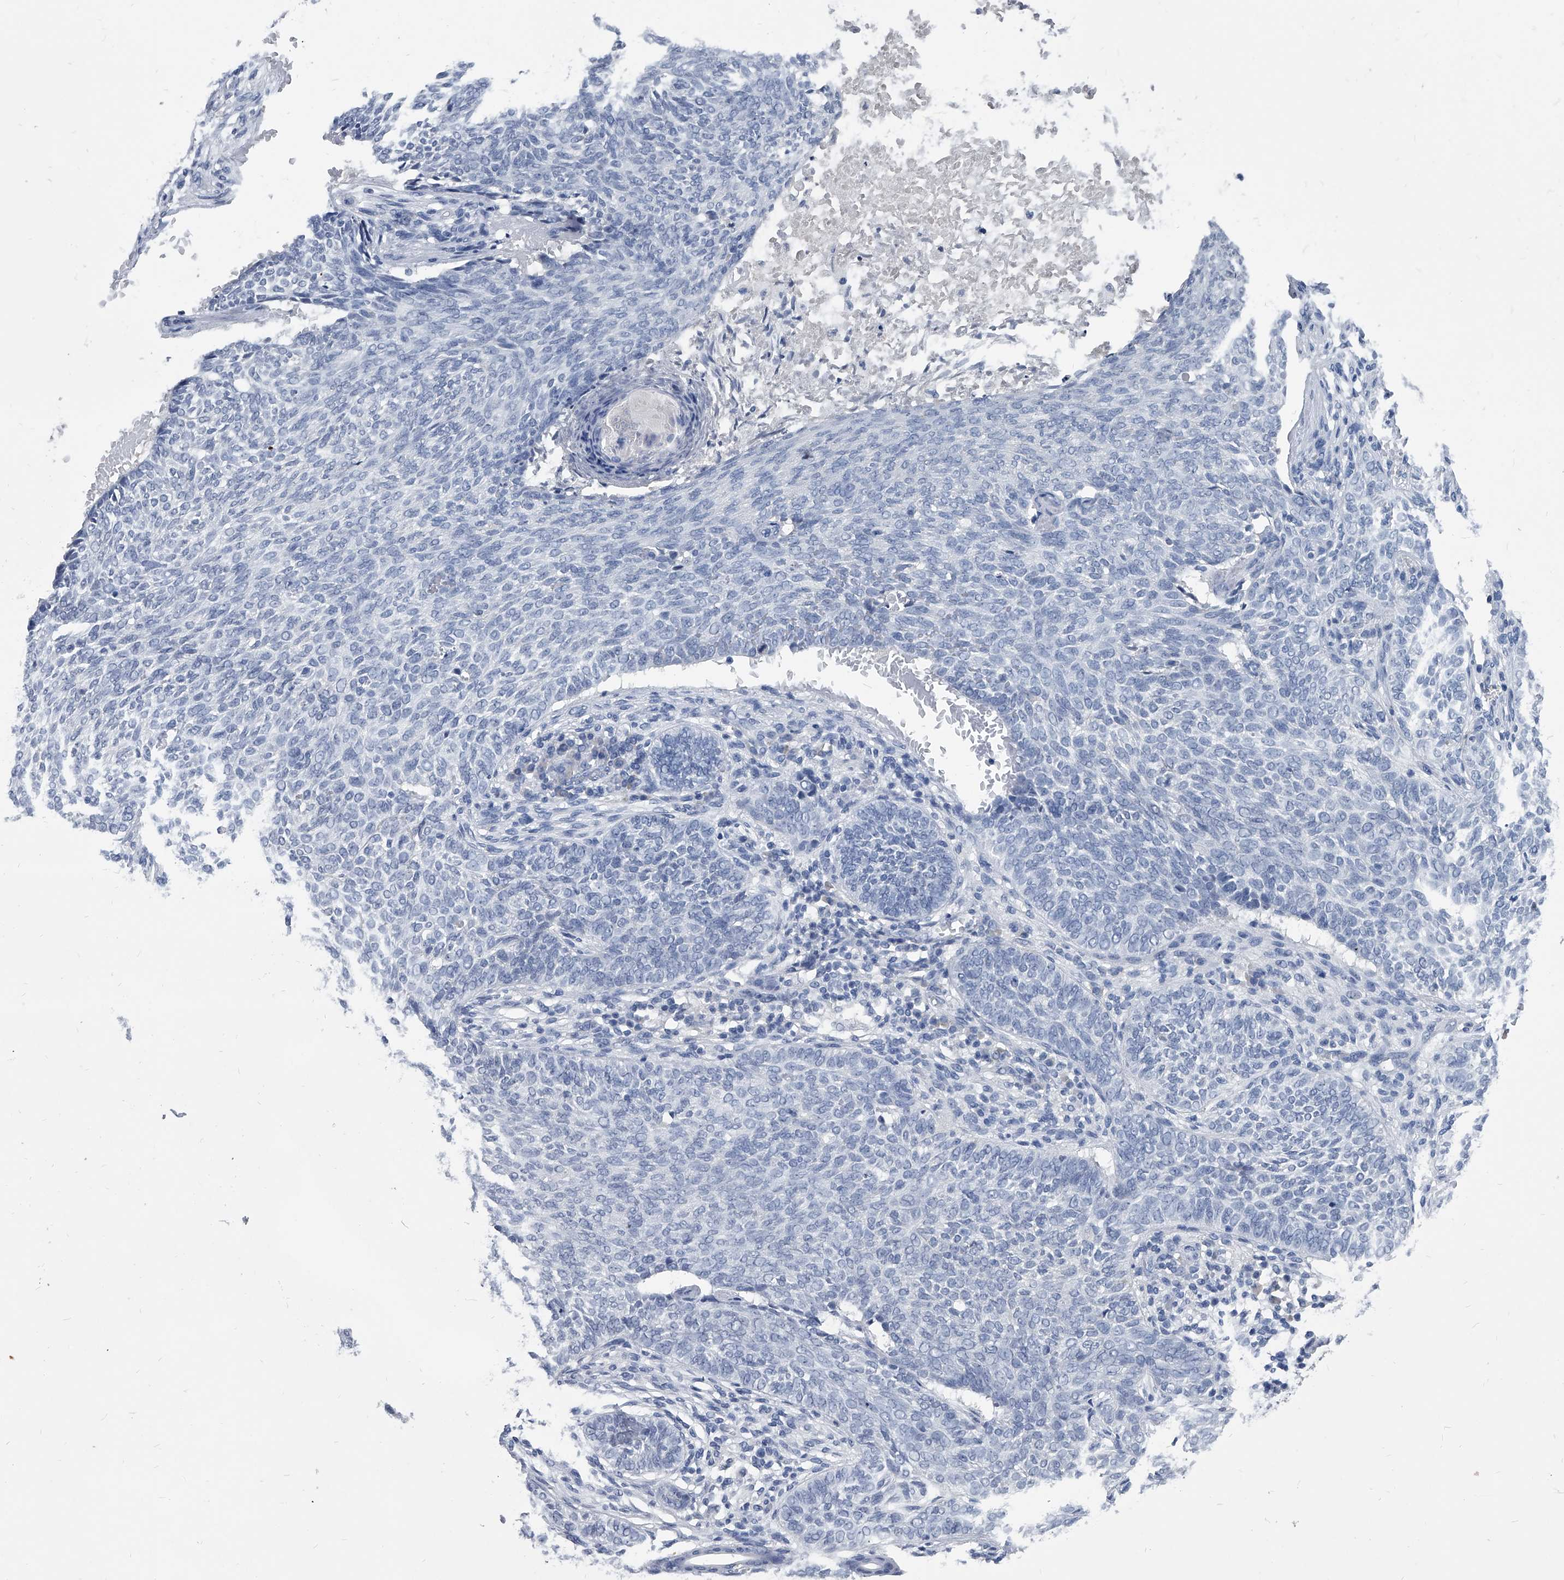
{"staining": {"intensity": "negative", "quantity": "none", "location": "none"}, "tissue": "skin cancer", "cell_type": "Tumor cells", "image_type": "cancer", "snomed": [{"axis": "morphology", "description": "Basal cell carcinoma"}, {"axis": "topography", "description": "Skin"}], "caption": "High magnification brightfield microscopy of basal cell carcinoma (skin) stained with DAB (brown) and counterstained with hematoxylin (blue): tumor cells show no significant positivity.", "gene": "BCAS1", "patient": {"sex": "male", "age": 87}}